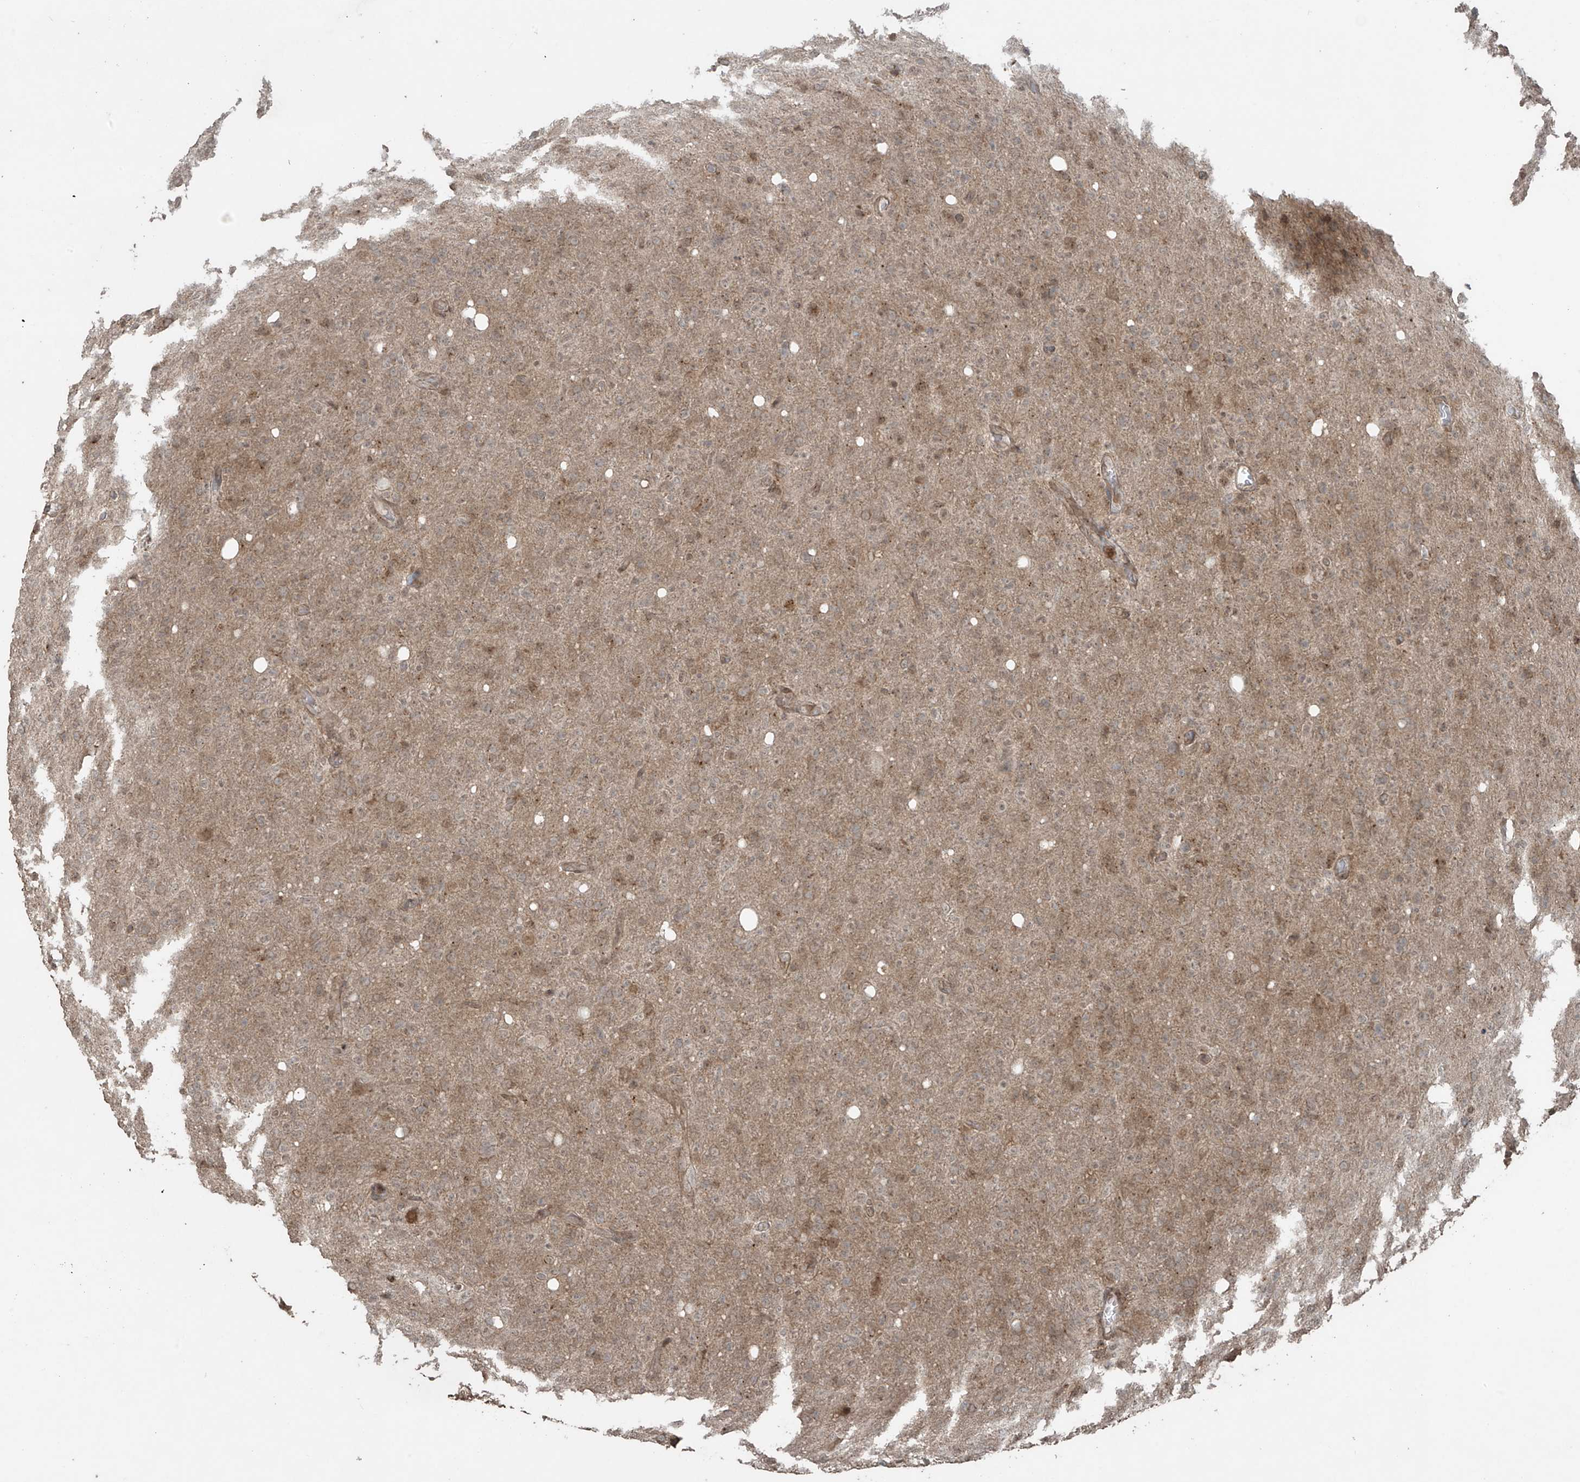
{"staining": {"intensity": "moderate", "quantity": "<25%", "location": "cytoplasmic/membranous"}, "tissue": "glioma", "cell_type": "Tumor cells", "image_type": "cancer", "snomed": [{"axis": "morphology", "description": "Glioma, malignant, High grade"}, {"axis": "topography", "description": "Brain"}], "caption": "Immunohistochemical staining of human malignant glioma (high-grade) shows low levels of moderate cytoplasmic/membranous staining in about <25% of tumor cells.", "gene": "PGPEP1", "patient": {"sex": "female", "age": 57}}